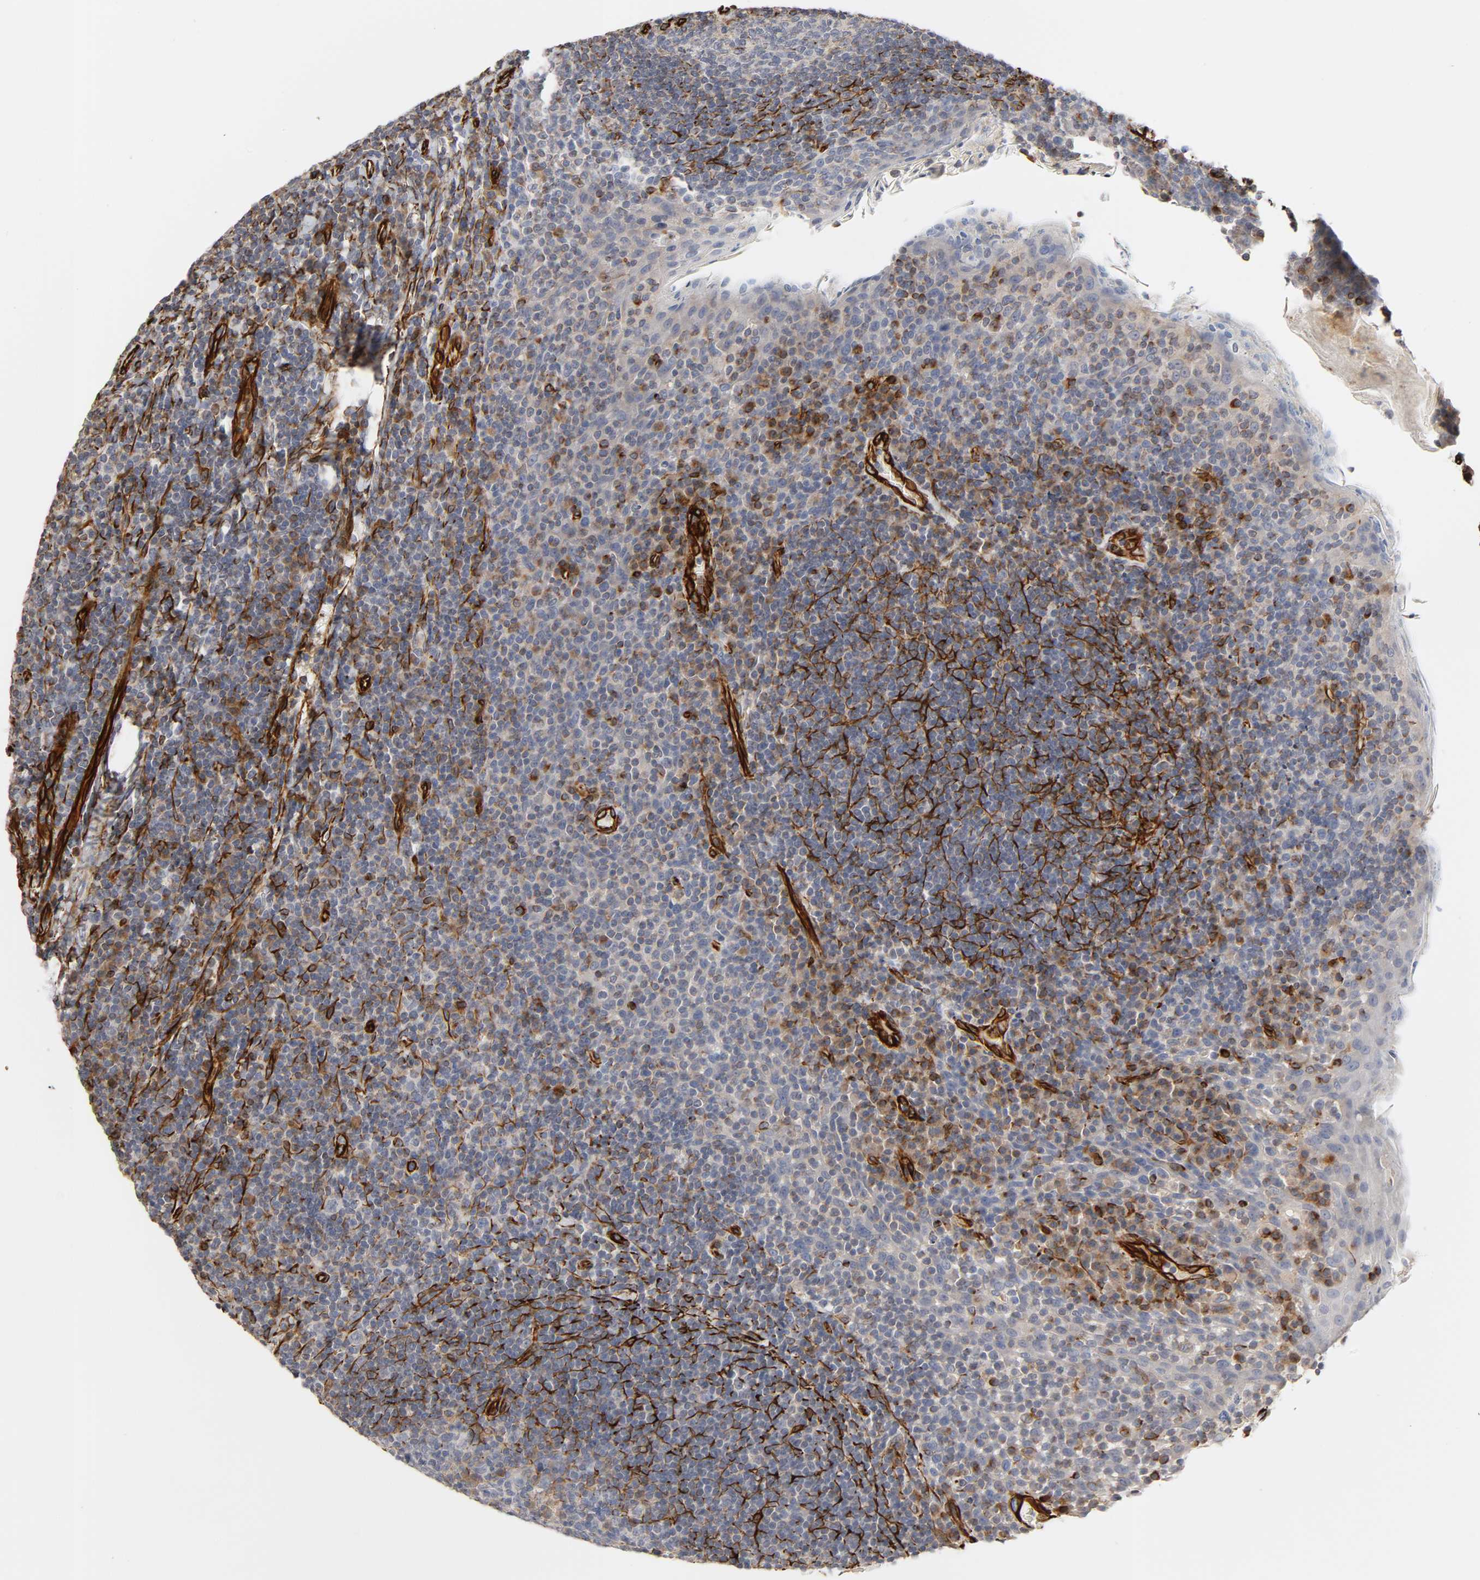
{"staining": {"intensity": "weak", "quantity": "<25%", "location": "cytoplasmic/membranous"}, "tissue": "tonsil", "cell_type": "Germinal center cells", "image_type": "normal", "snomed": [{"axis": "morphology", "description": "Normal tissue, NOS"}, {"axis": "topography", "description": "Tonsil"}], "caption": "This is an IHC micrograph of unremarkable human tonsil. There is no expression in germinal center cells.", "gene": "FAM118A", "patient": {"sex": "male", "age": 17}}